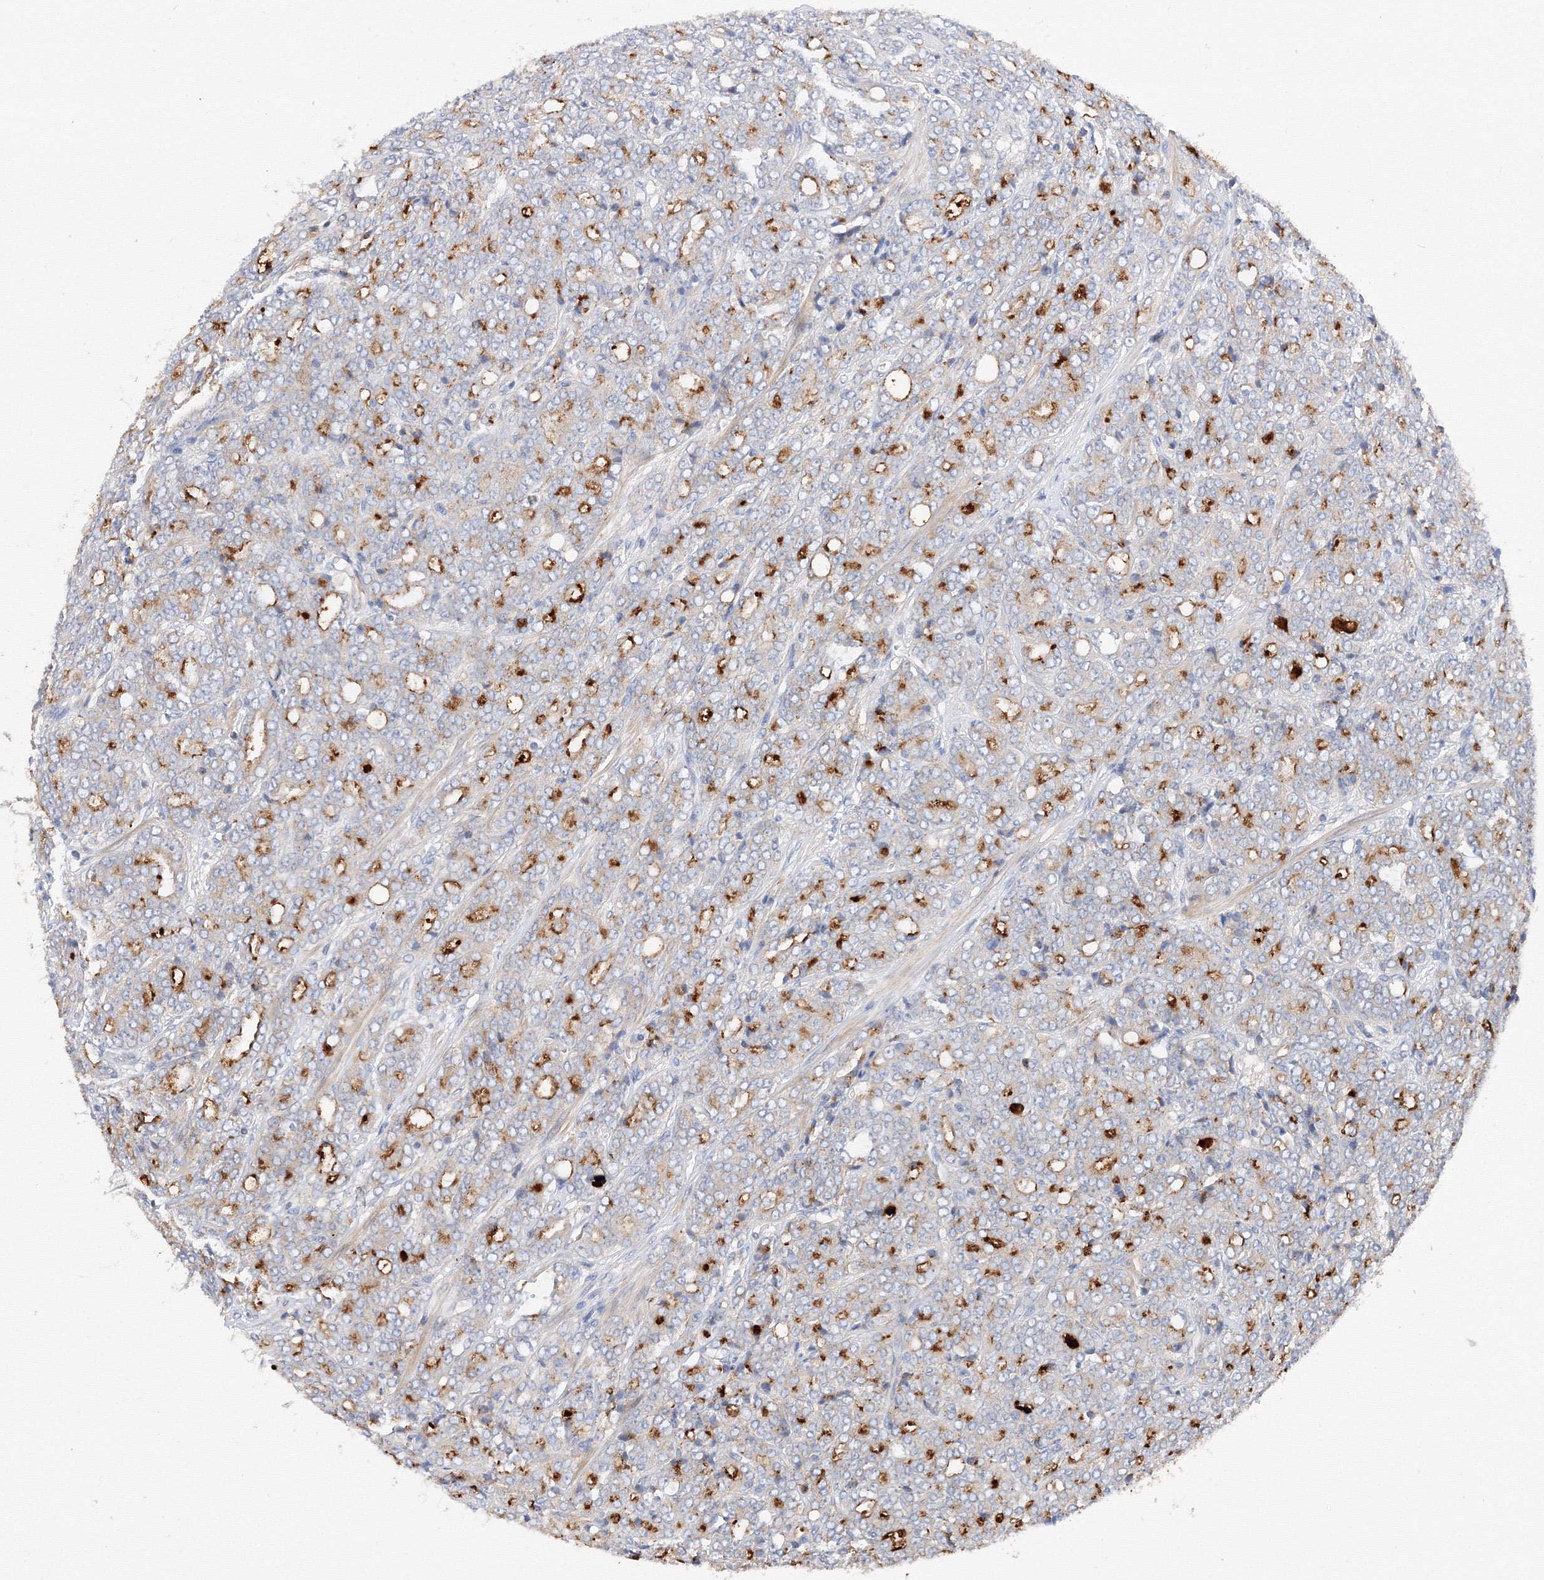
{"staining": {"intensity": "moderate", "quantity": "<25%", "location": "cytoplasmic/membranous"}, "tissue": "prostate cancer", "cell_type": "Tumor cells", "image_type": "cancer", "snomed": [{"axis": "morphology", "description": "Adenocarcinoma, High grade"}, {"axis": "topography", "description": "Prostate"}], "caption": "Protein expression analysis of prostate adenocarcinoma (high-grade) shows moderate cytoplasmic/membranous expression in approximately <25% of tumor cells.", "gene": "DIS3L2", "patient": {"sex": "male", "age": 62}}